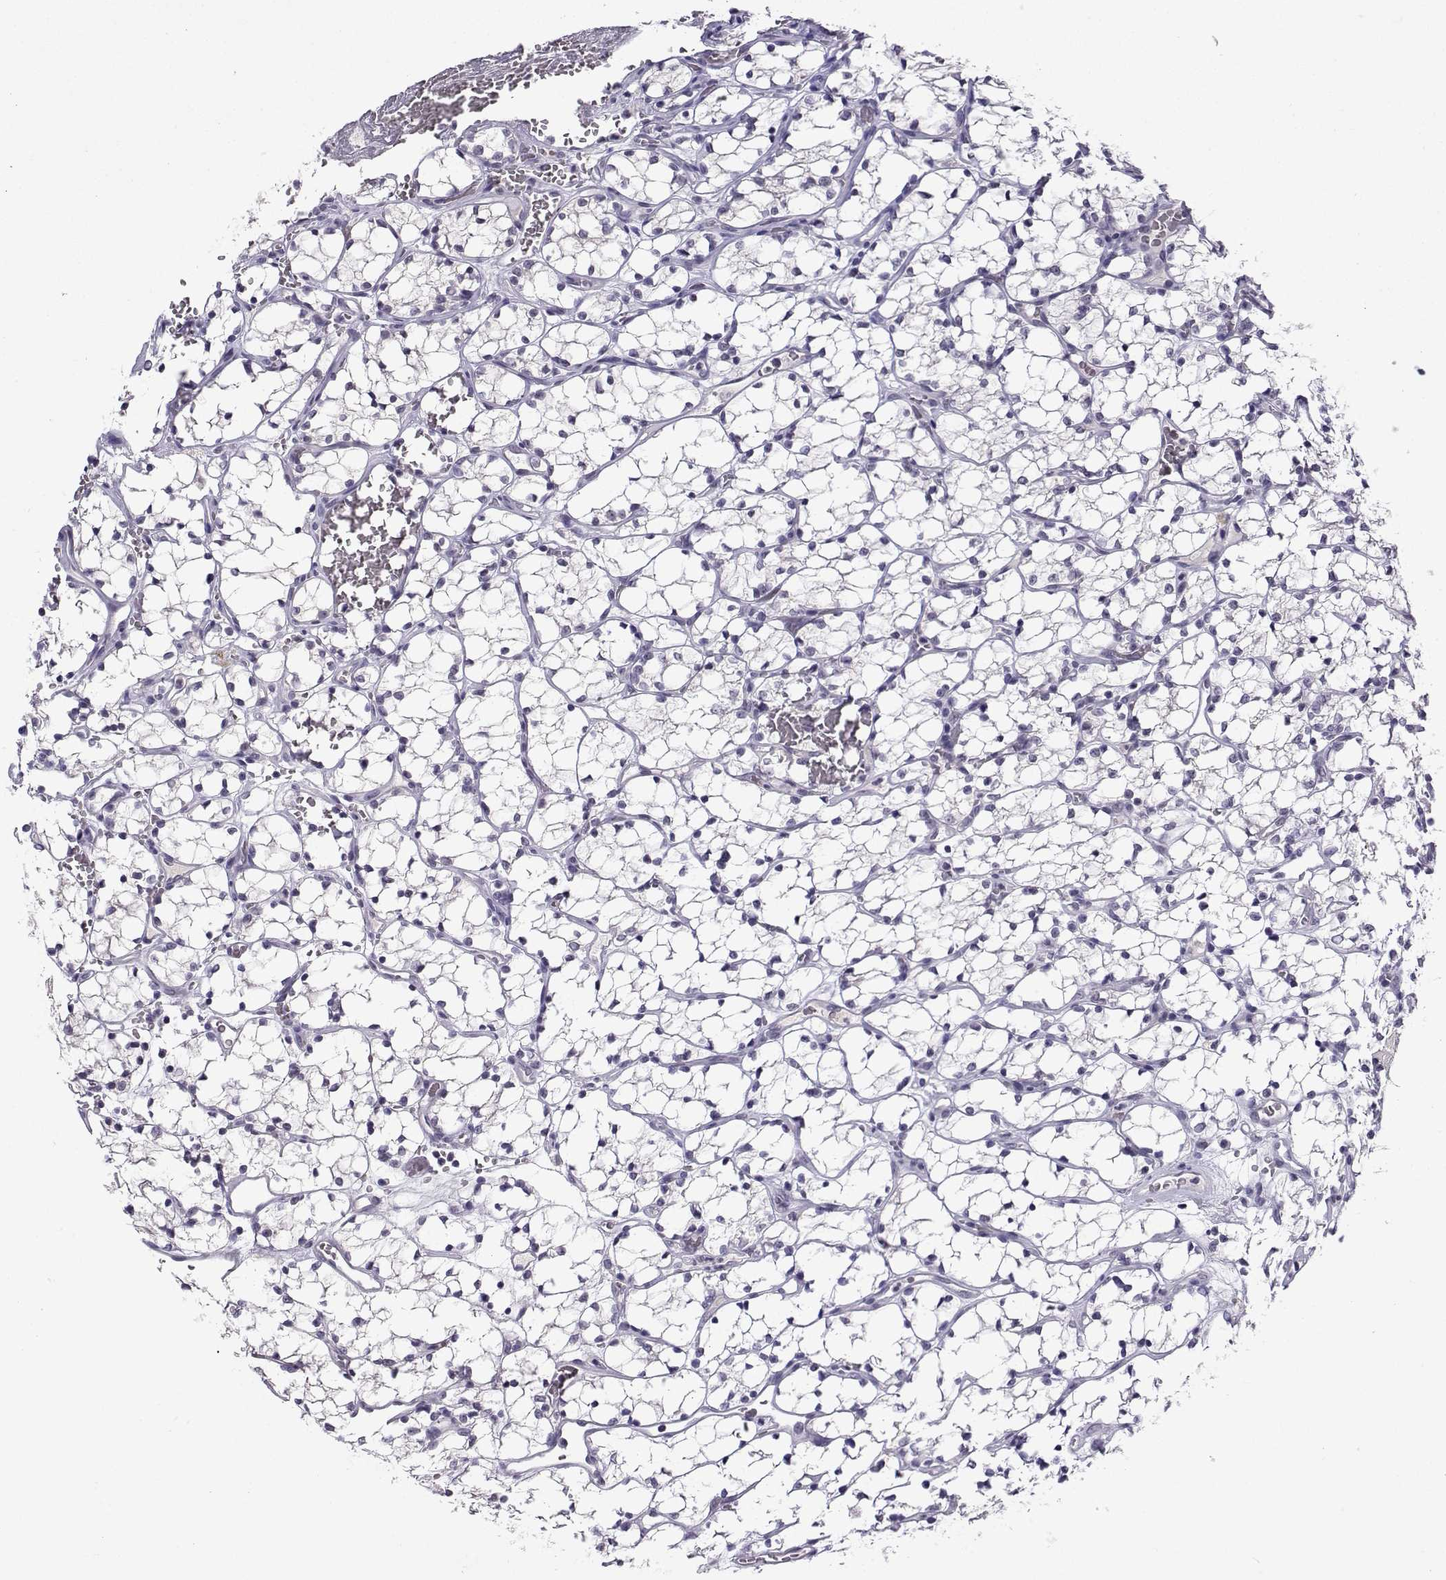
{"staining": {"intensity": "negative", "quantity": "none", "location": "none"}, "tissue": "renal cancer", "cell_type": "Tumor cells", "image_type": "cancer", "snomed": [{"axis": "morphology", "description": "Adenocarcinoma, NOS"}, {"axis": "topography", "description": "Kidney"}], "caption": "An immunohistochemistry histopathology image of renal cancer is shown. There is no staining in tumor cells of renal cancer. The staining was performed using DAB (3,3'-diaminobenzidine) to visualize the protein expression in brown, while the nuclei were stained in blue with hematoxylin (Magnification: 20x).", "gene": "LRFN2", "patient": {"sex": "female", "age": 69}}